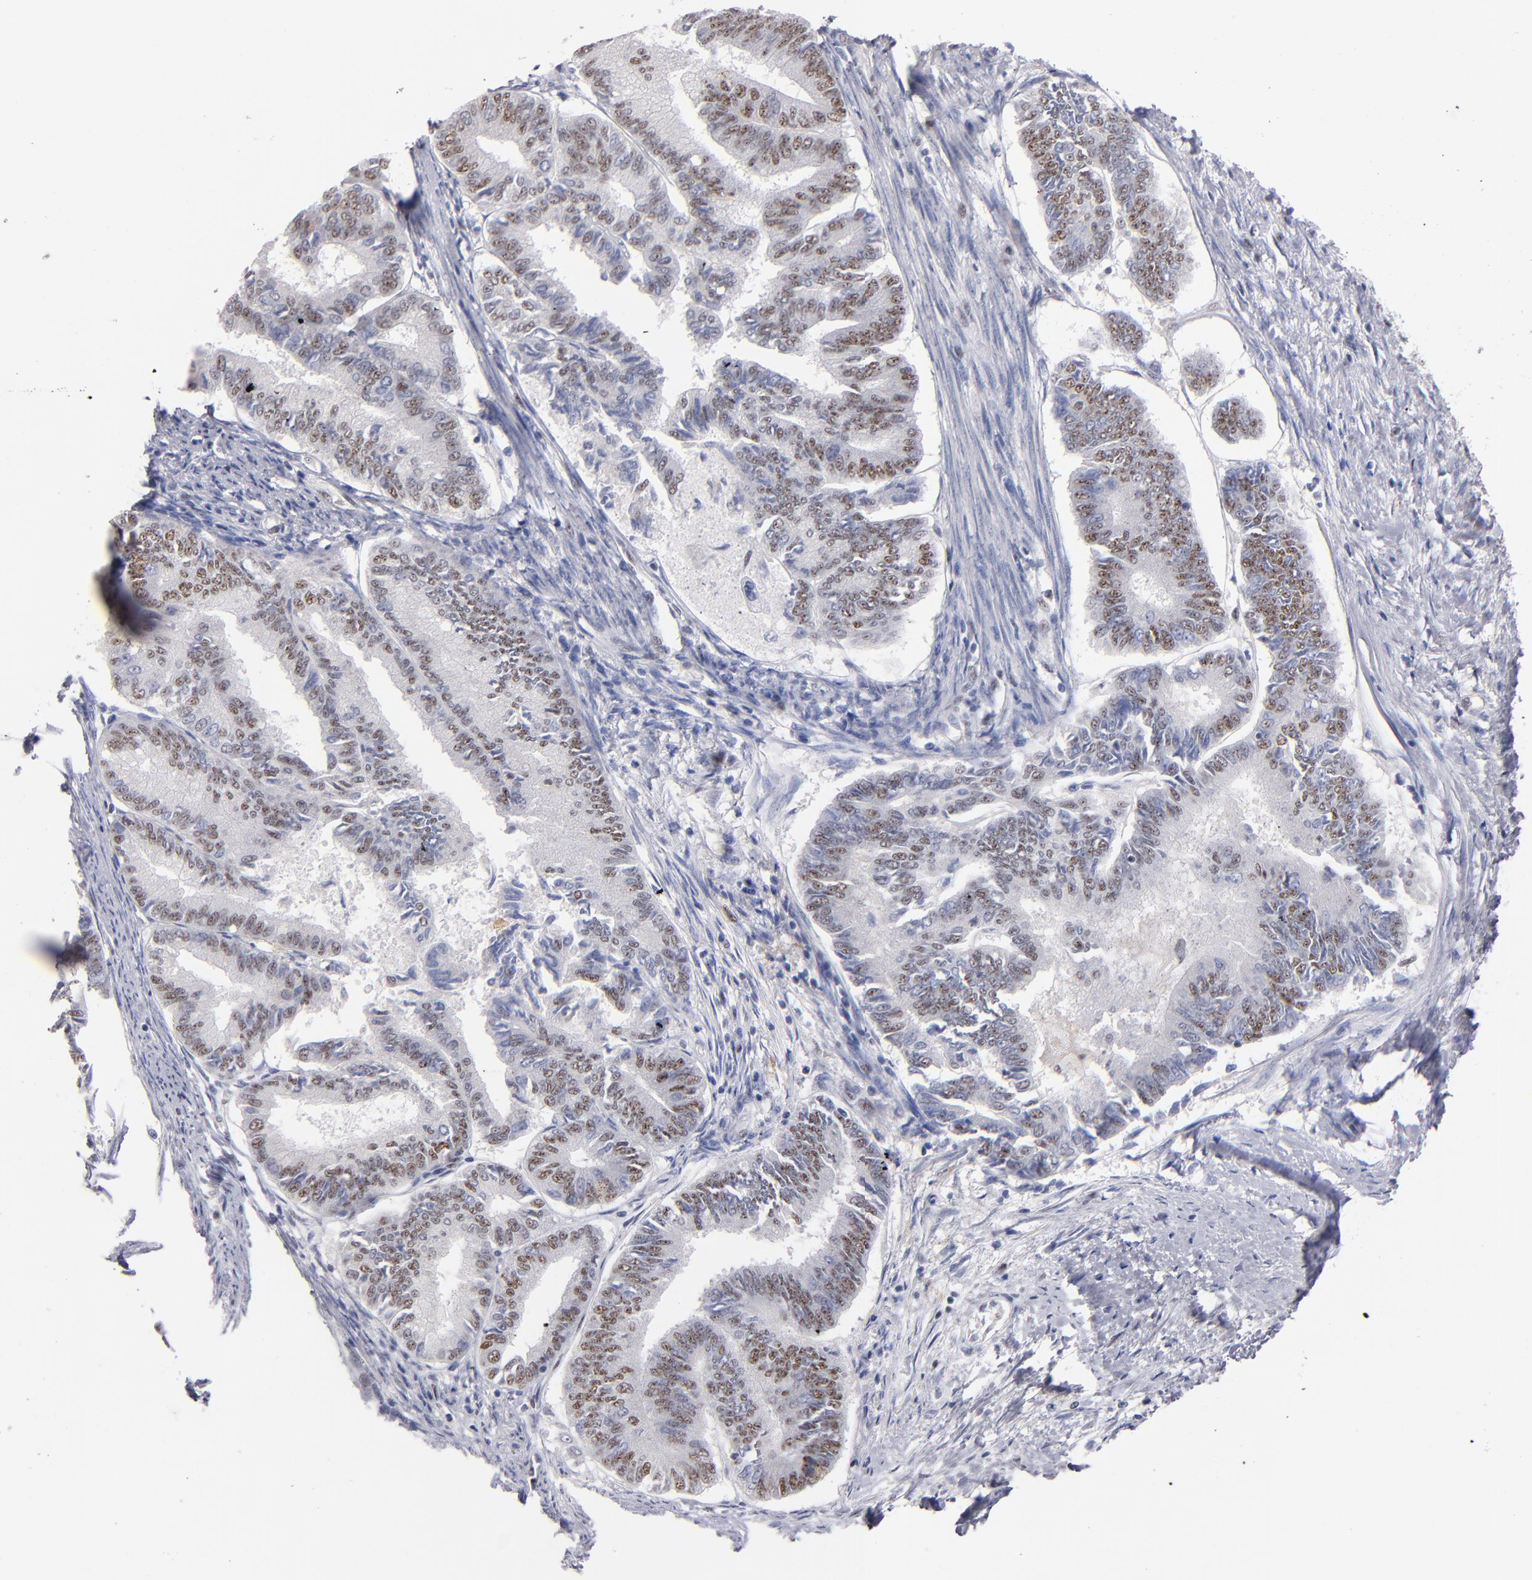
{"staining": {"intensity": "moderate", "quantity": "25%-75%", "location": "nuclear"}, "tissue": "endometrial cancer", "cell_type": "Tumor cells", "image_type": "cancer", "snomed": [{"axis": "morphology", "description": "Adenocarcinoma, NOS"}, {"axis": "topography", "description": "Endometrium"}], "caption": "Endometrial adenocarcinoma stained for a protein (brown) displays moderate nuclear positive staining in approximately 25%-75% of tumor cells.", "gene": "RAF1", "patient": {"sex": "female", "age": 86}}